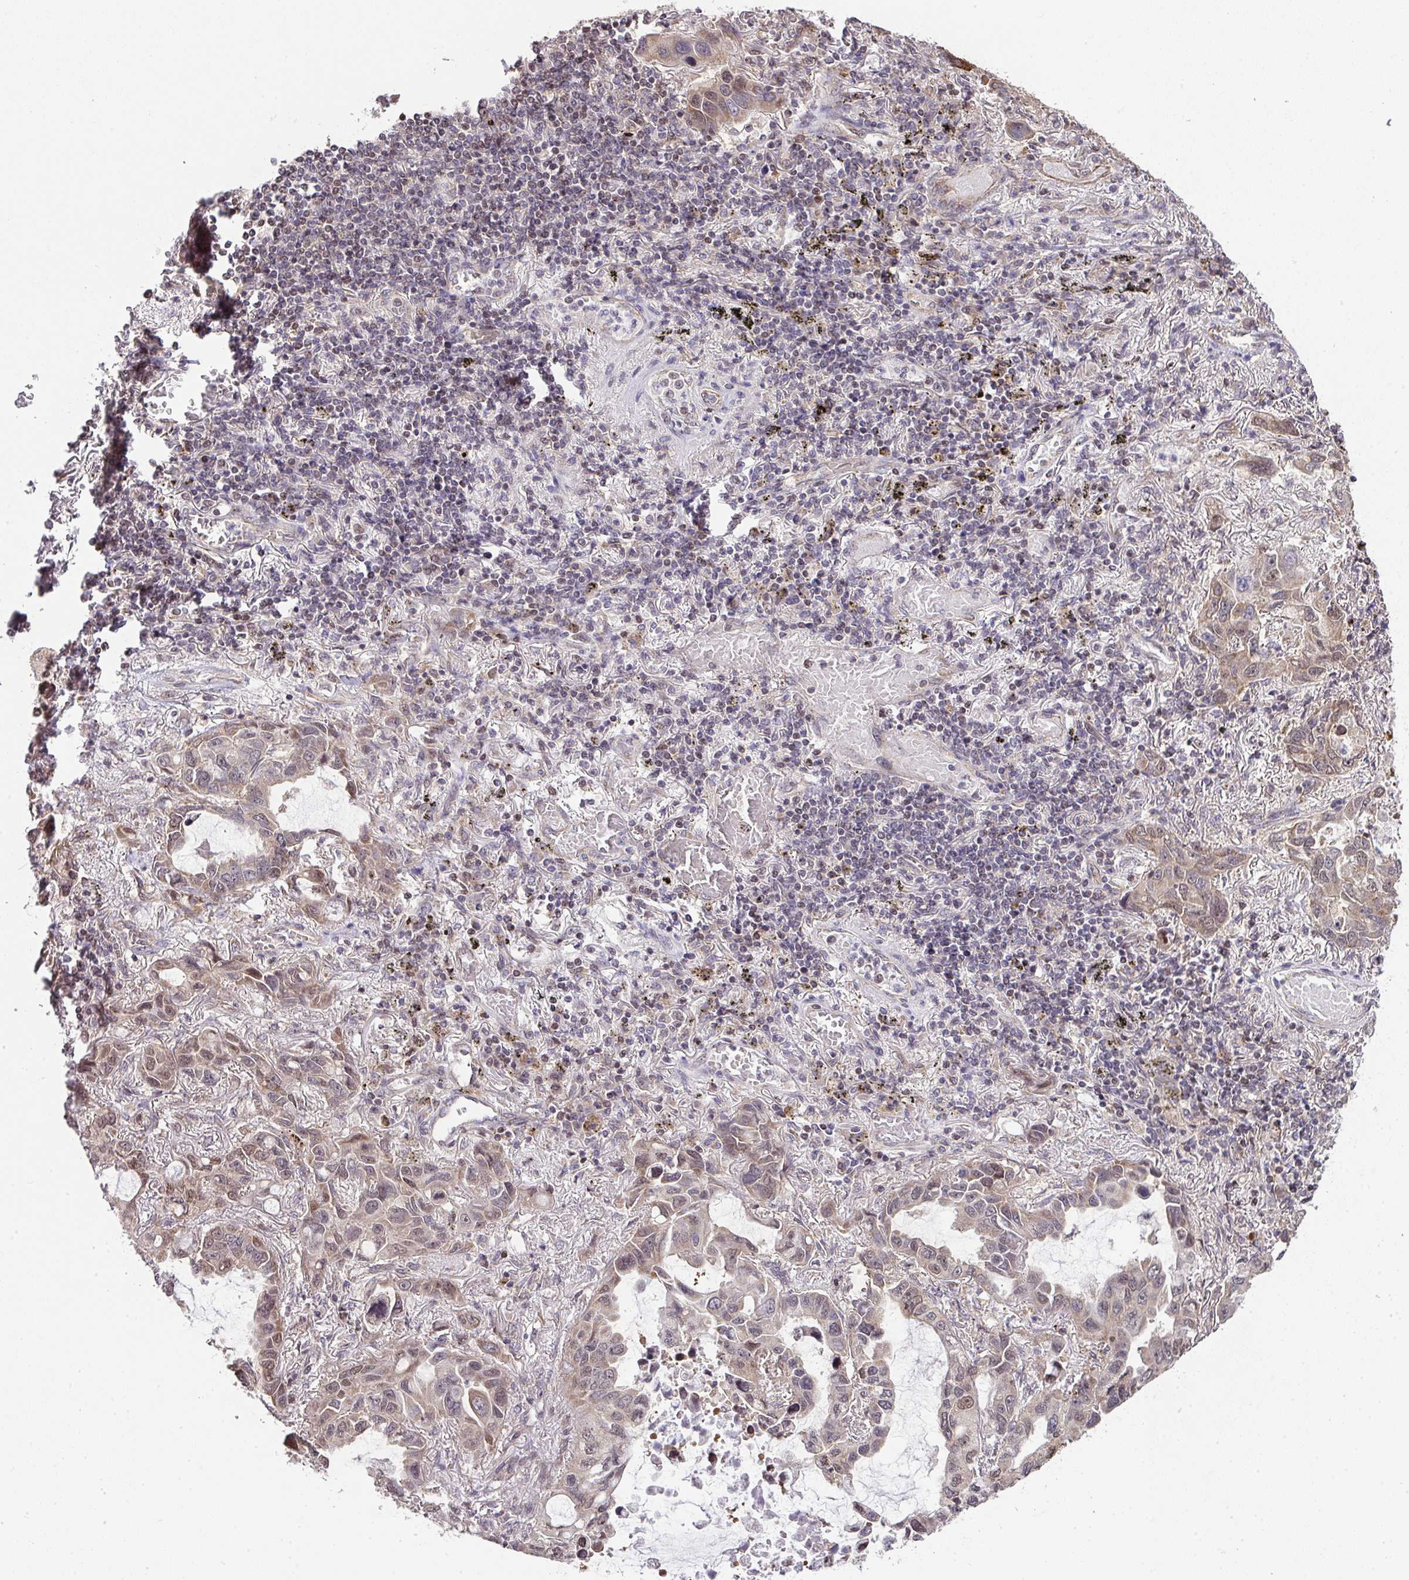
{"staining": {"intensity": "moderate", "quantity": "25%-75%", "location": "nuclear"}, "tissue": "lung cancer", "cell_type": "Tumor cells", "image_type": "cancer", "snomed": [{"axis": "morphology", "description": "Adenocarcinoma, NOS"}, {"axis": "topography", "description": "Lung"}], "caption": "Immunohistochemical staining of human lung adenocarcinoma shows medium levels of moderate nuclear protein positivity in approximately 25%-75% of tumor cells.", "gene": "PLK1", "patient": {"sex": "male", "age": 64}}